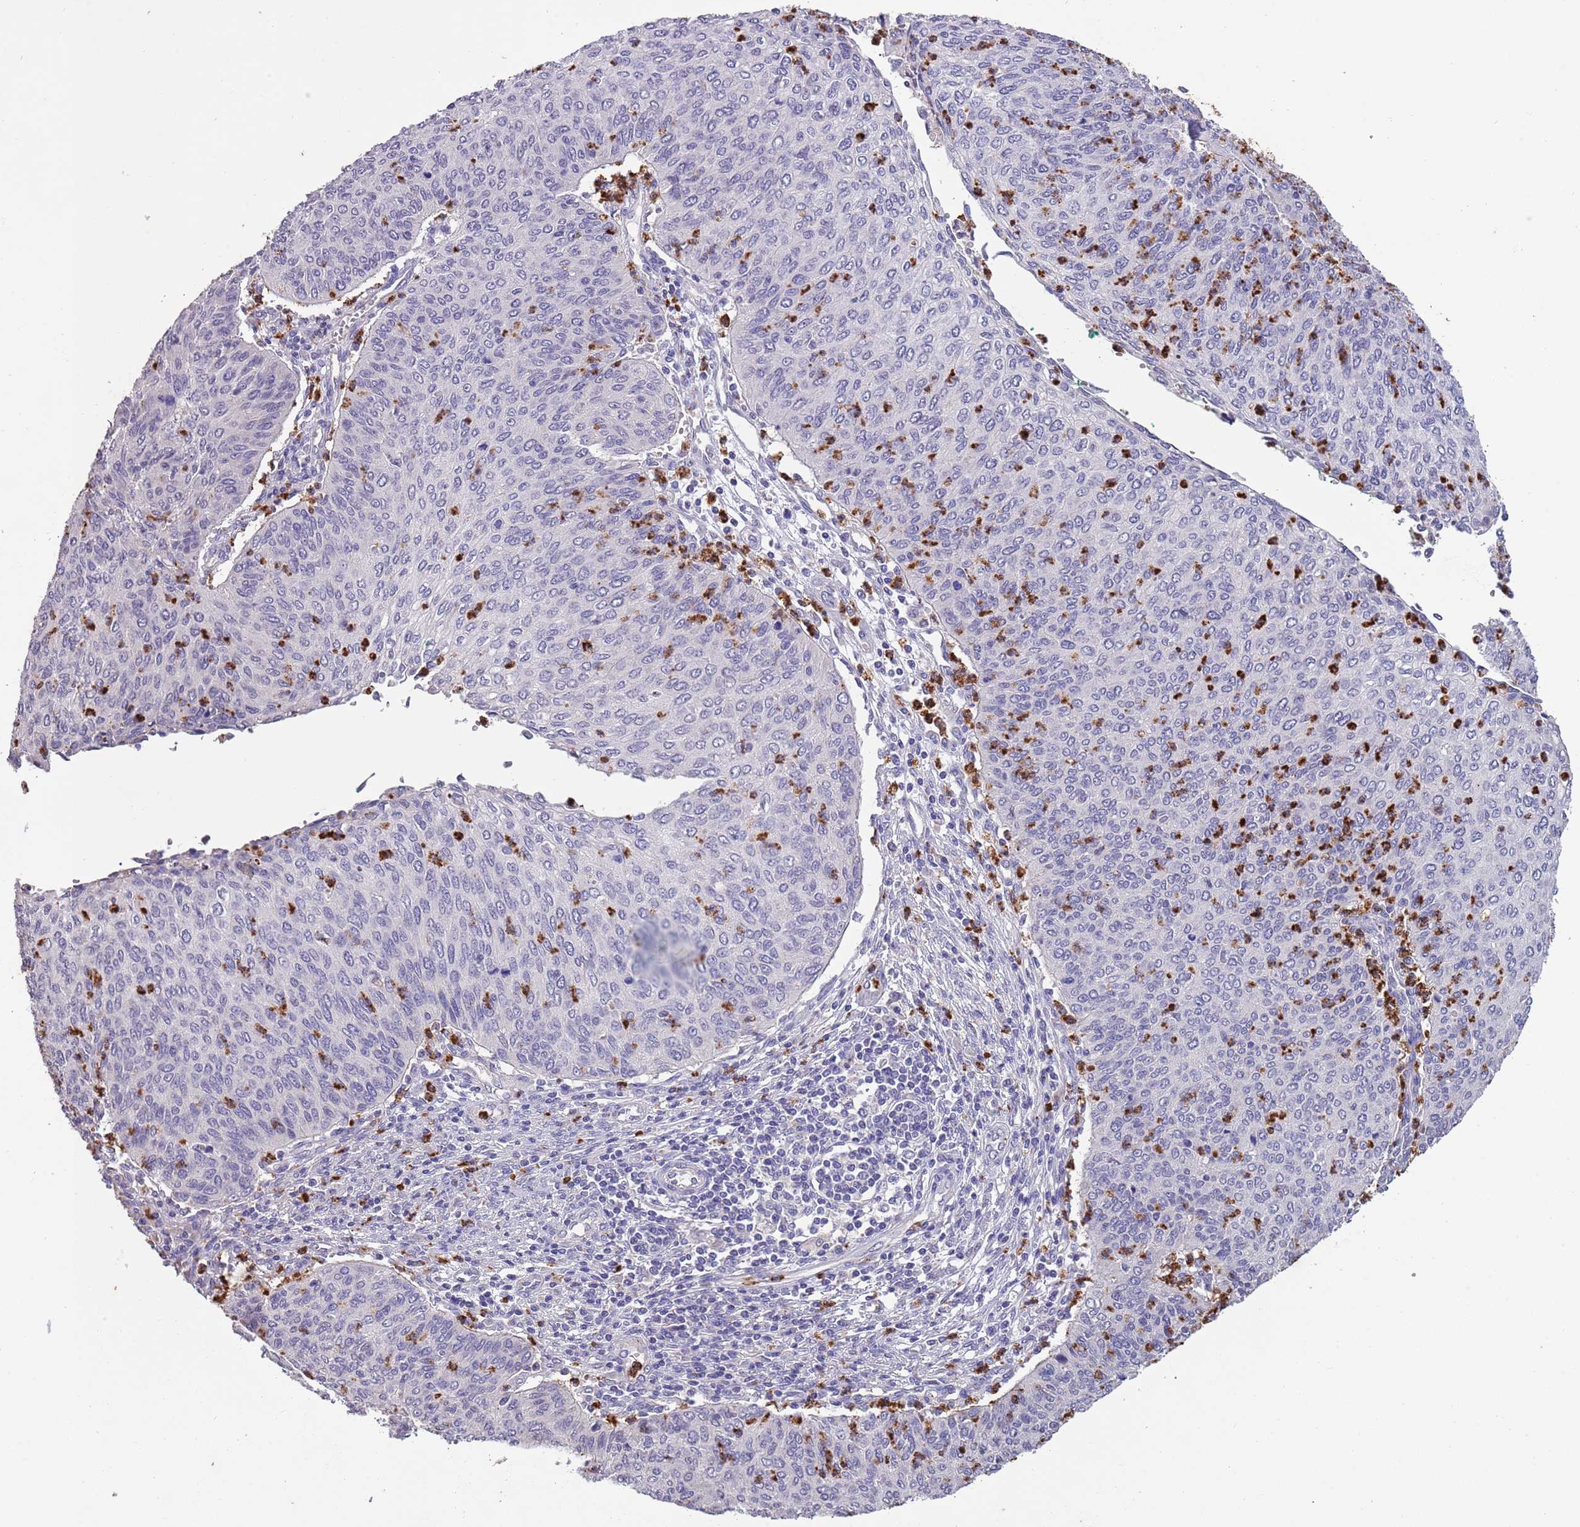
{"staining": {"intensity": "negative", "quantity": "none", "location": "none"}, "tissue": "cervical cancer", "cell_type": "Tumor cells", "image_type": "cancer", "snomed": [{"axis": "morphology", "description": "Squamous cell carcinoma, NOS"}, {"axis": "topography", "description": "Cervix"}], "caption": "There is no significant expression in tumor cells of cervical squamous cell carcinoma.", "gene": "P2RY13", "patient": {"sex": "female", "age": 38}}